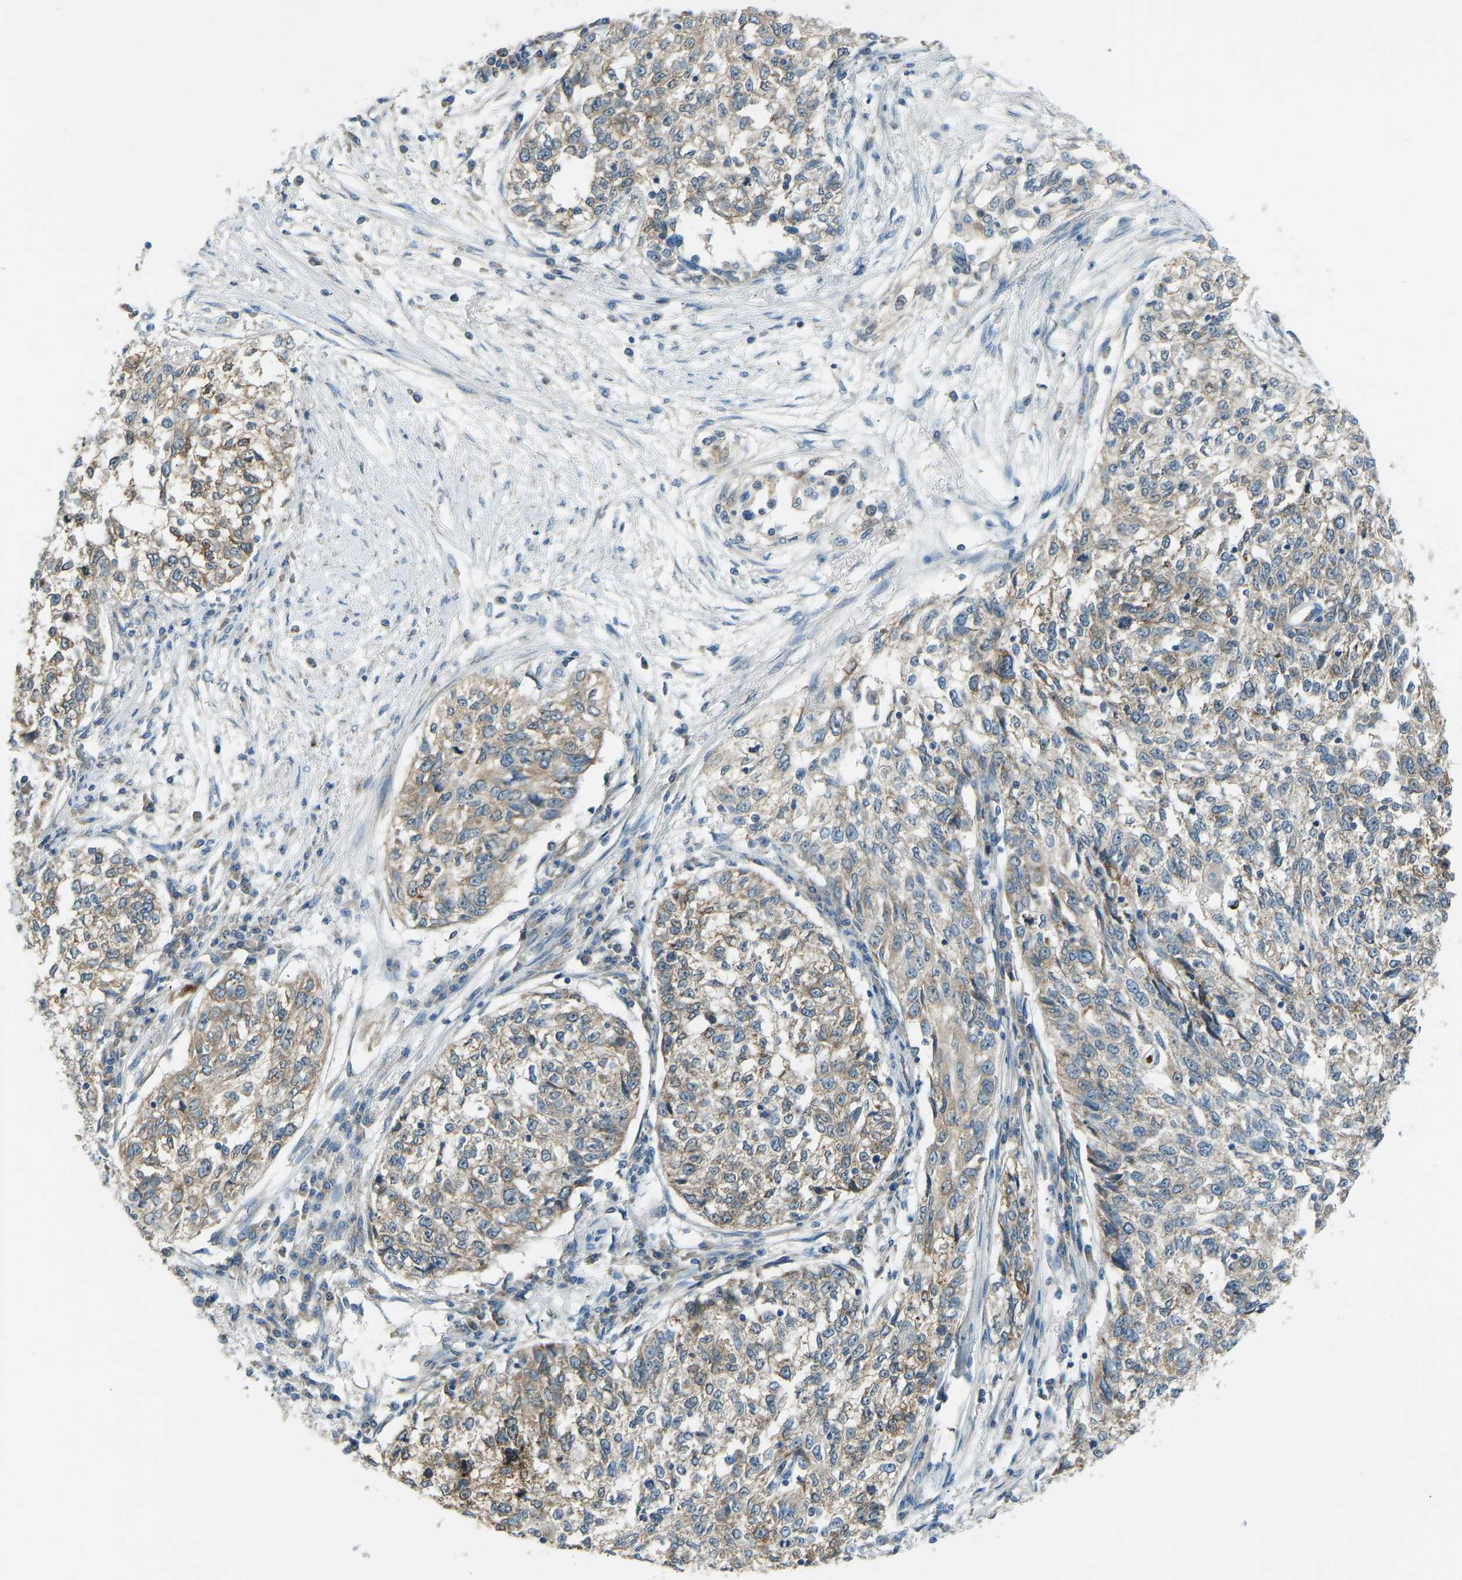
{"staining": {"intensity": "moderate", "quantity": ">75%", "location": "cytoplasmic/membranous"}, "tissue": "cervical cancer", "cell_type": "Tumor cells", "image_type": "cancer", "snomed": [{"axis": "morphology", "description": "Squamous cell carcinoma, NOS"}, {"axis": "topography", "description": "Cervix"}], "caption": "Immunohistochemical staining of squamous cell carcinoma (cervical) demonstrates medium levels of moderate cytoplasmic/membranous staining in about >75% of tumor cells.", "gene": "STAU2", "patient": {"sex": "female", "age": 57}}